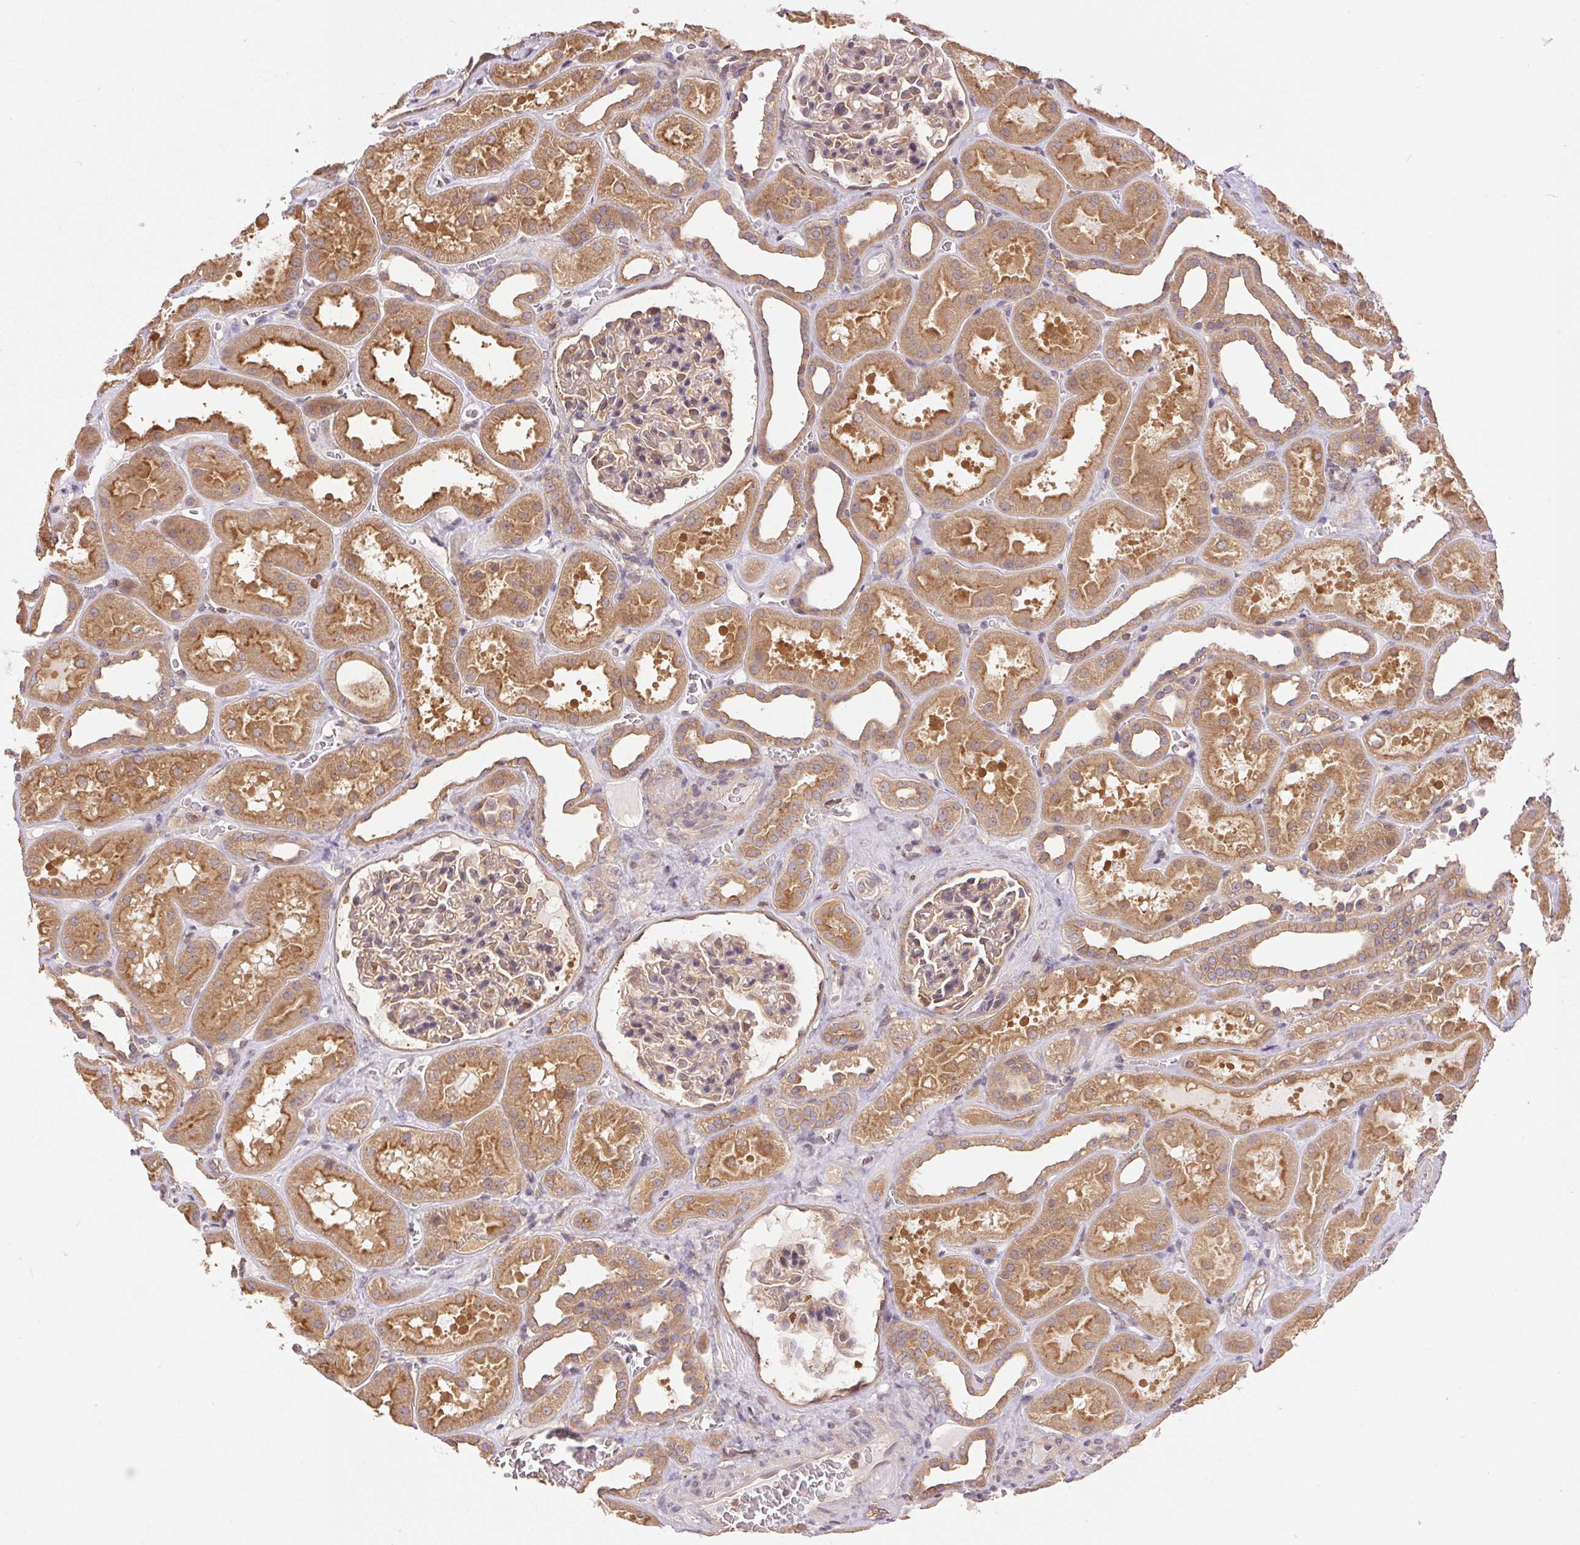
{"staining": {"intensity": "weak", "quantity": "25%-75%", "location": "cytoplasmic/membranous"}, "tissue": "kidney", "cell_type": "Cells in glomeruli", "image_type": "normal", "snomed": [{"axis": "morphology", "description": "Normal tissue, NOS"}, {"axis": "topography", "description": "Kidney"}], "caption": "Immunohistochemical staining of normal kidney reveals low levels of weak cytoplasmic/membranous staining in about 25%-75% of cells in glomeruli.", "gene": "GDI1", "patient": {"sex": "female", "age": 41}}